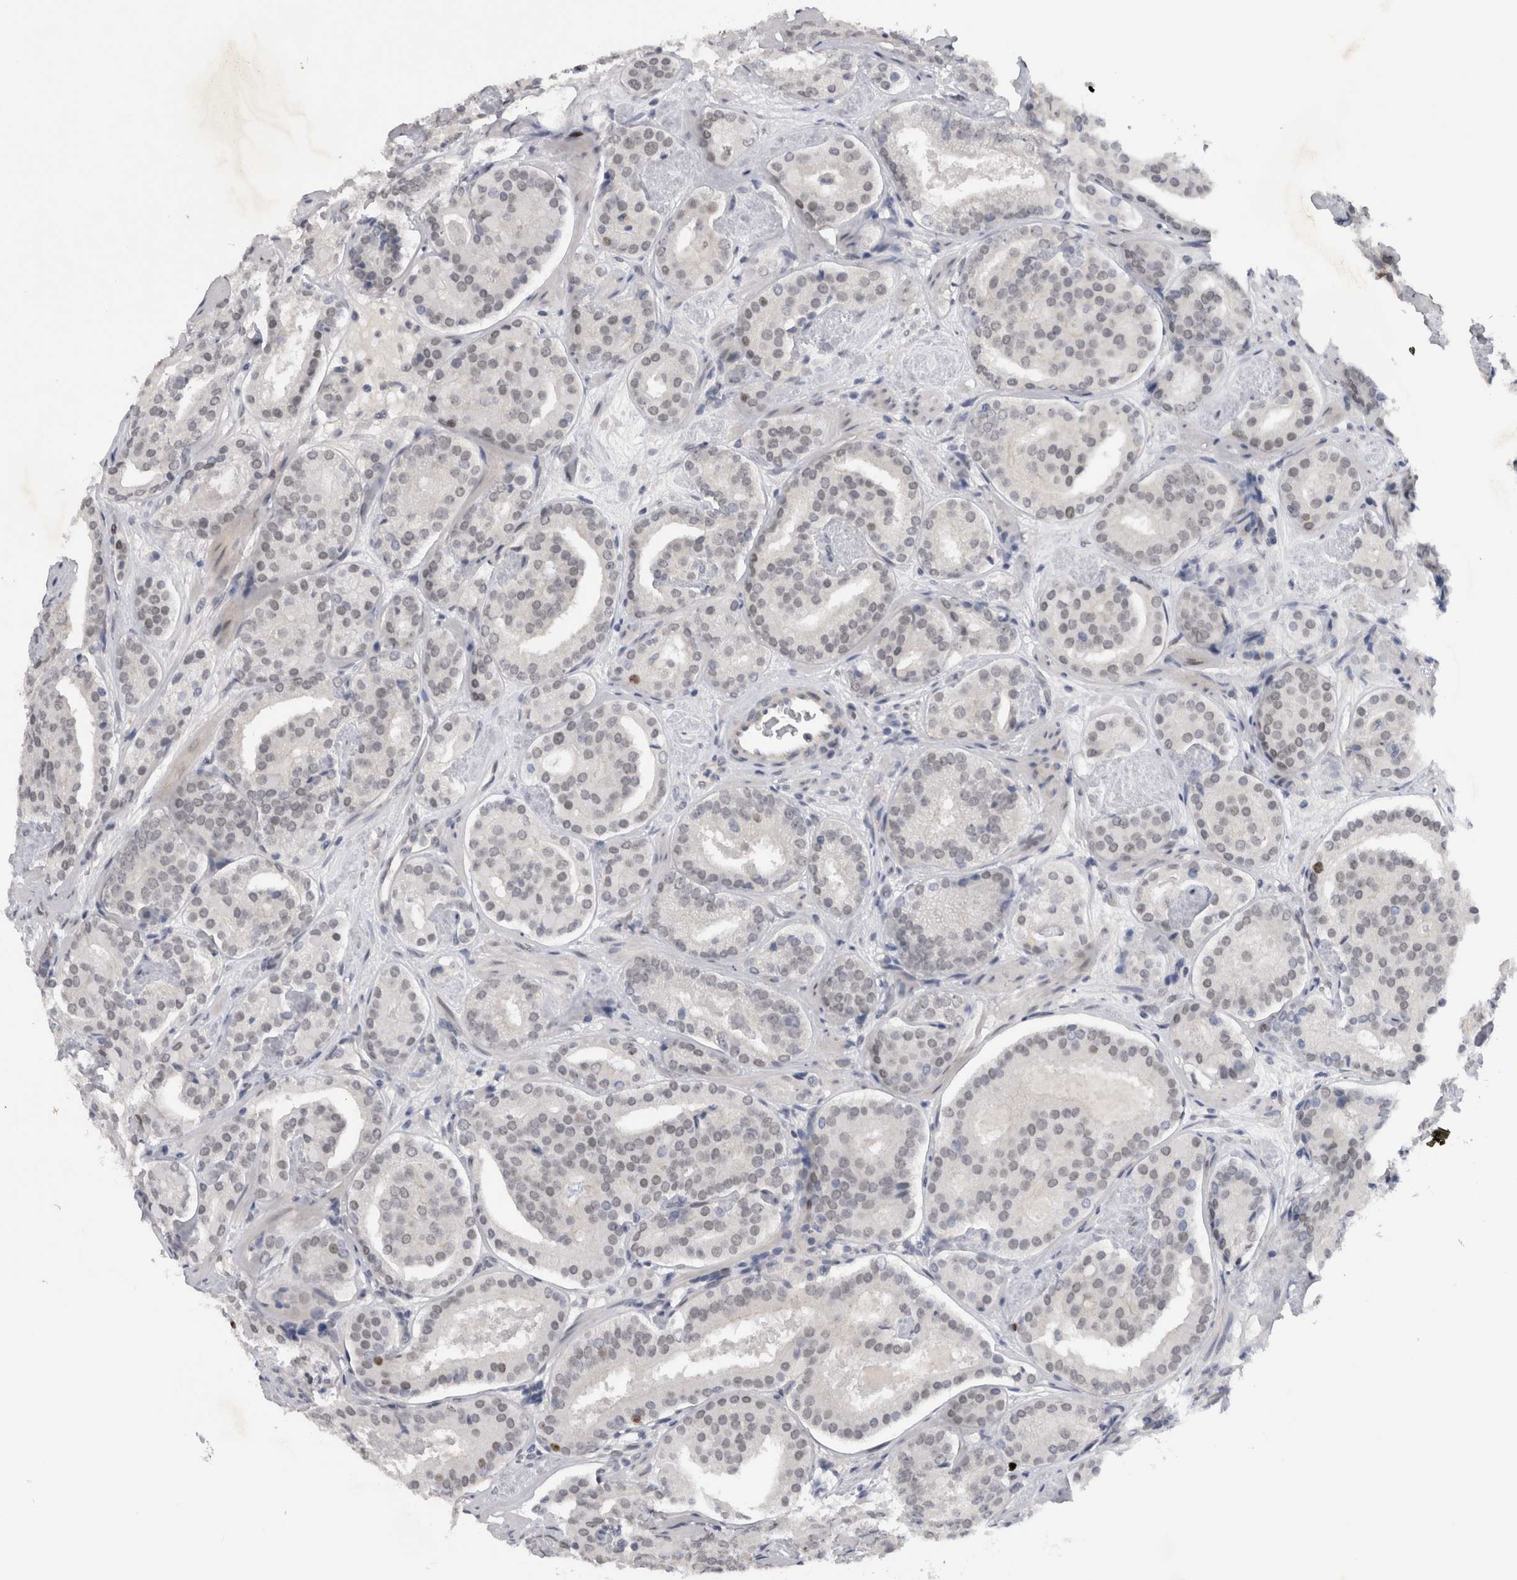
{"staining": {"intensity": "negative", "quantity": "none", "location": "none"}, "tissue": "prostate cancer", "cell_type": "Tumor cells", "image_type": "cancer", "snomed": [{"axis": "morphology", "description": "Adenocarcinoma, Low grade"}, {"axis": "topography", "description": "Prostate"}], "caption": "Human prostate low-grade adenocarcinoma stained for a protein using immunohistochemistry exhibits no staining in tumor cells.", "gene": "KIF18B", "patient": {"sex": "male", "age": 69}}